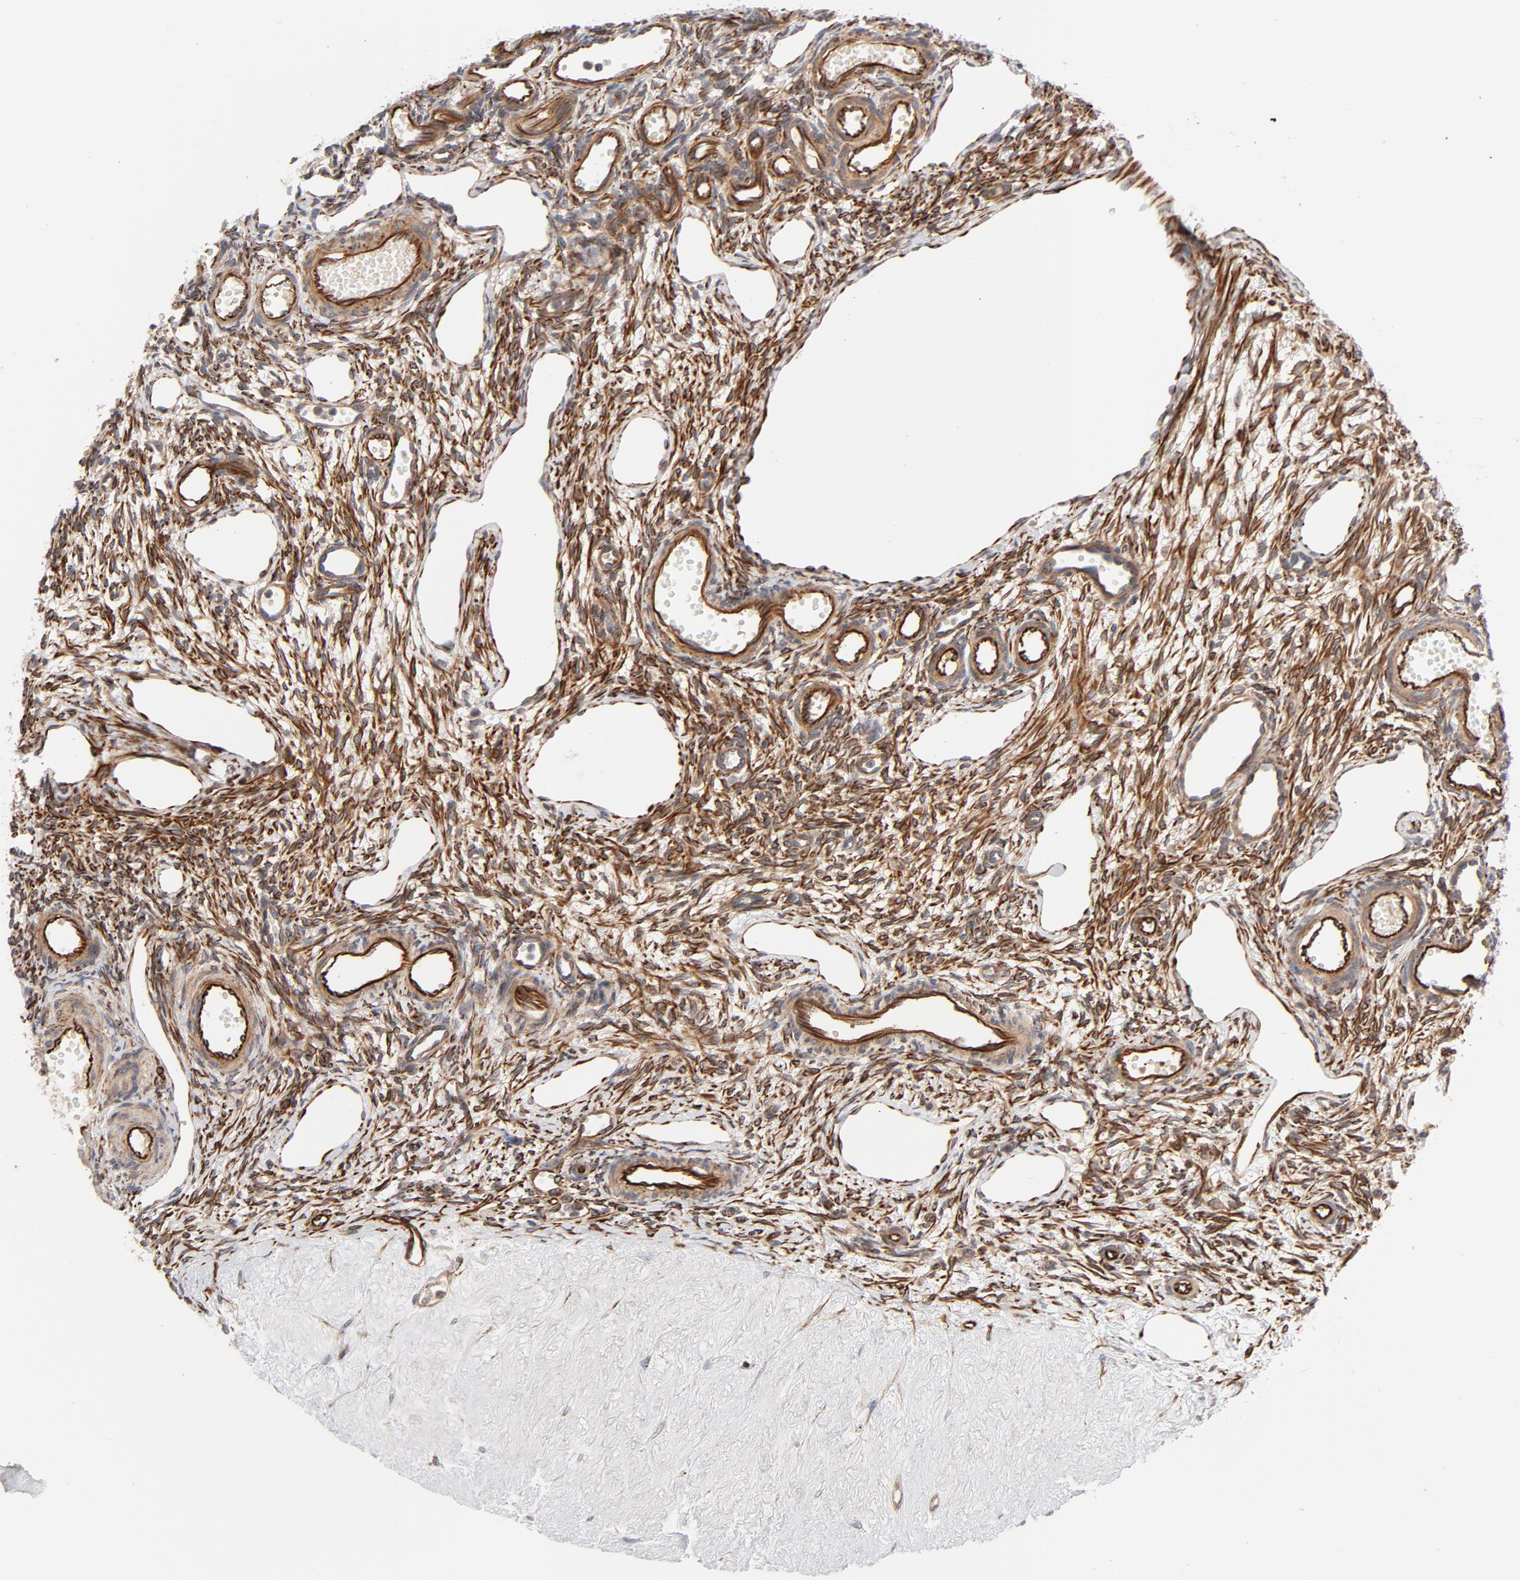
{"staining": {"intensity": "moderate", "quantity": ">75%", "location": "cytoplasmic/membranous"}, "tissue": "ovary", "cell_type": "Ovarian stroma cells", "image_type": "normal", "snomed": [{"axis": "morphology", "description": "Normal tissue, NOS"}, {"axis": "topography", "description": "Ovary"}], "caption": "The micrograph exhibits staining of normal ovary, revealing moderate cytoplasmic/membranous protein positivity (brown color) within ovarian stroma cells. (DAB (3,3'-diaminobenzidine) = brown stain, brightfield microscopy at high magnification).", "gene": "DNAAF2", "patient": {"sex": "female", "age": 33}}